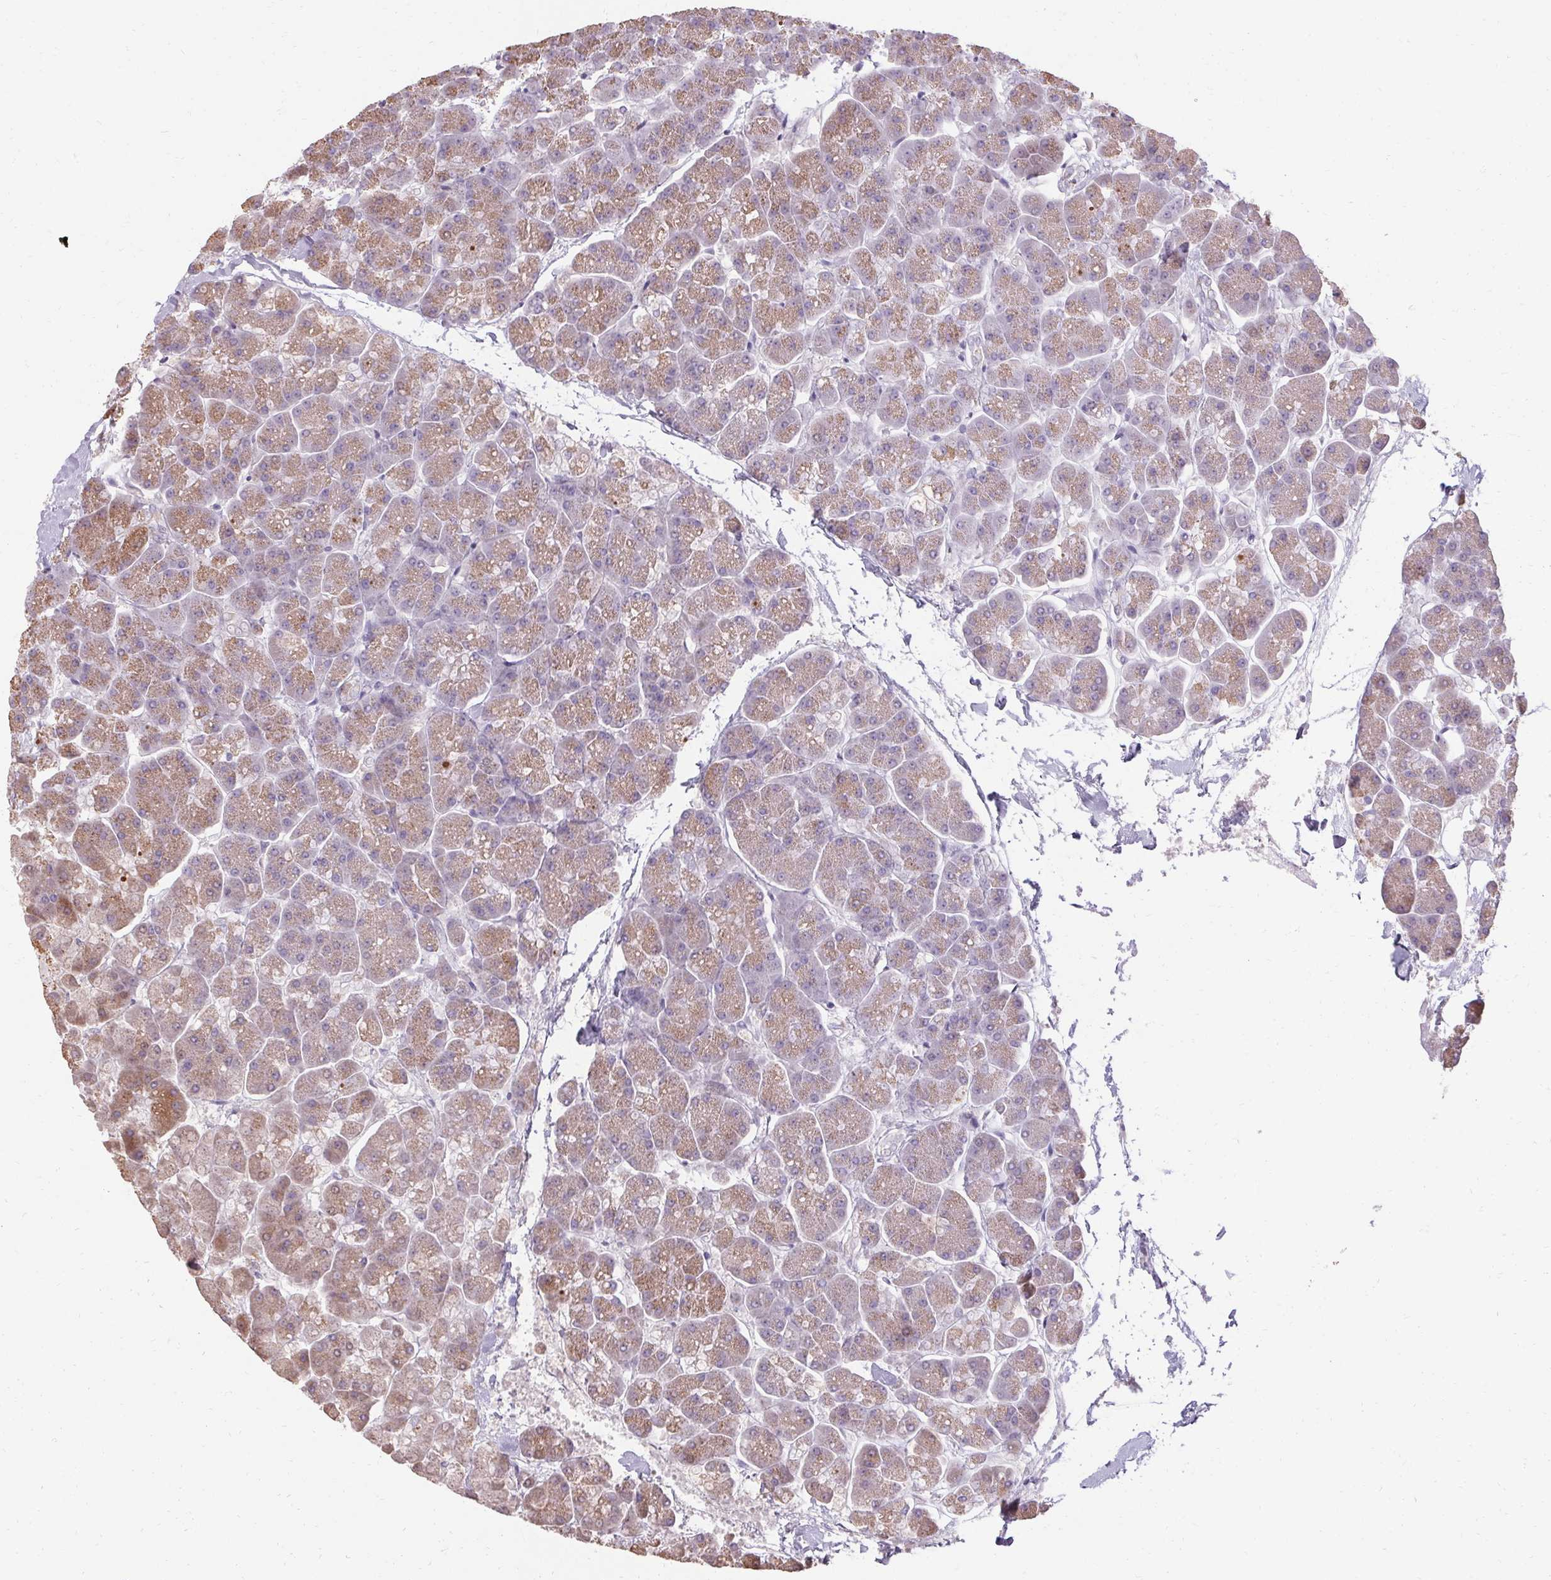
{"staining": {"intensity": "moderate", "quantity": "<25%", "location": "cytoplasmic/membranous"}, "tissue": "pancreas", "cell_type": "Exocrine glandular cells", "image_type": "normal", "snomed": [{"axis": "morphology", "description": "Normal tissue, NOS"}, {"axis": "topography", "description": "Pancreas"}, {"axis": "topography", "description": "Peripheral nerve tissue"}], "caption": "The micrograph exhibits immunohistochemical staining of unremarkable pancreas. There is moderate cytoplasmic/membranous positivity is identified in about <25% of exocrine glandular cells. (IHC, brightfield microscopy, high magnification).", "gene": "HSD17B3", "patient": {"sex": "male", "age": 54}}